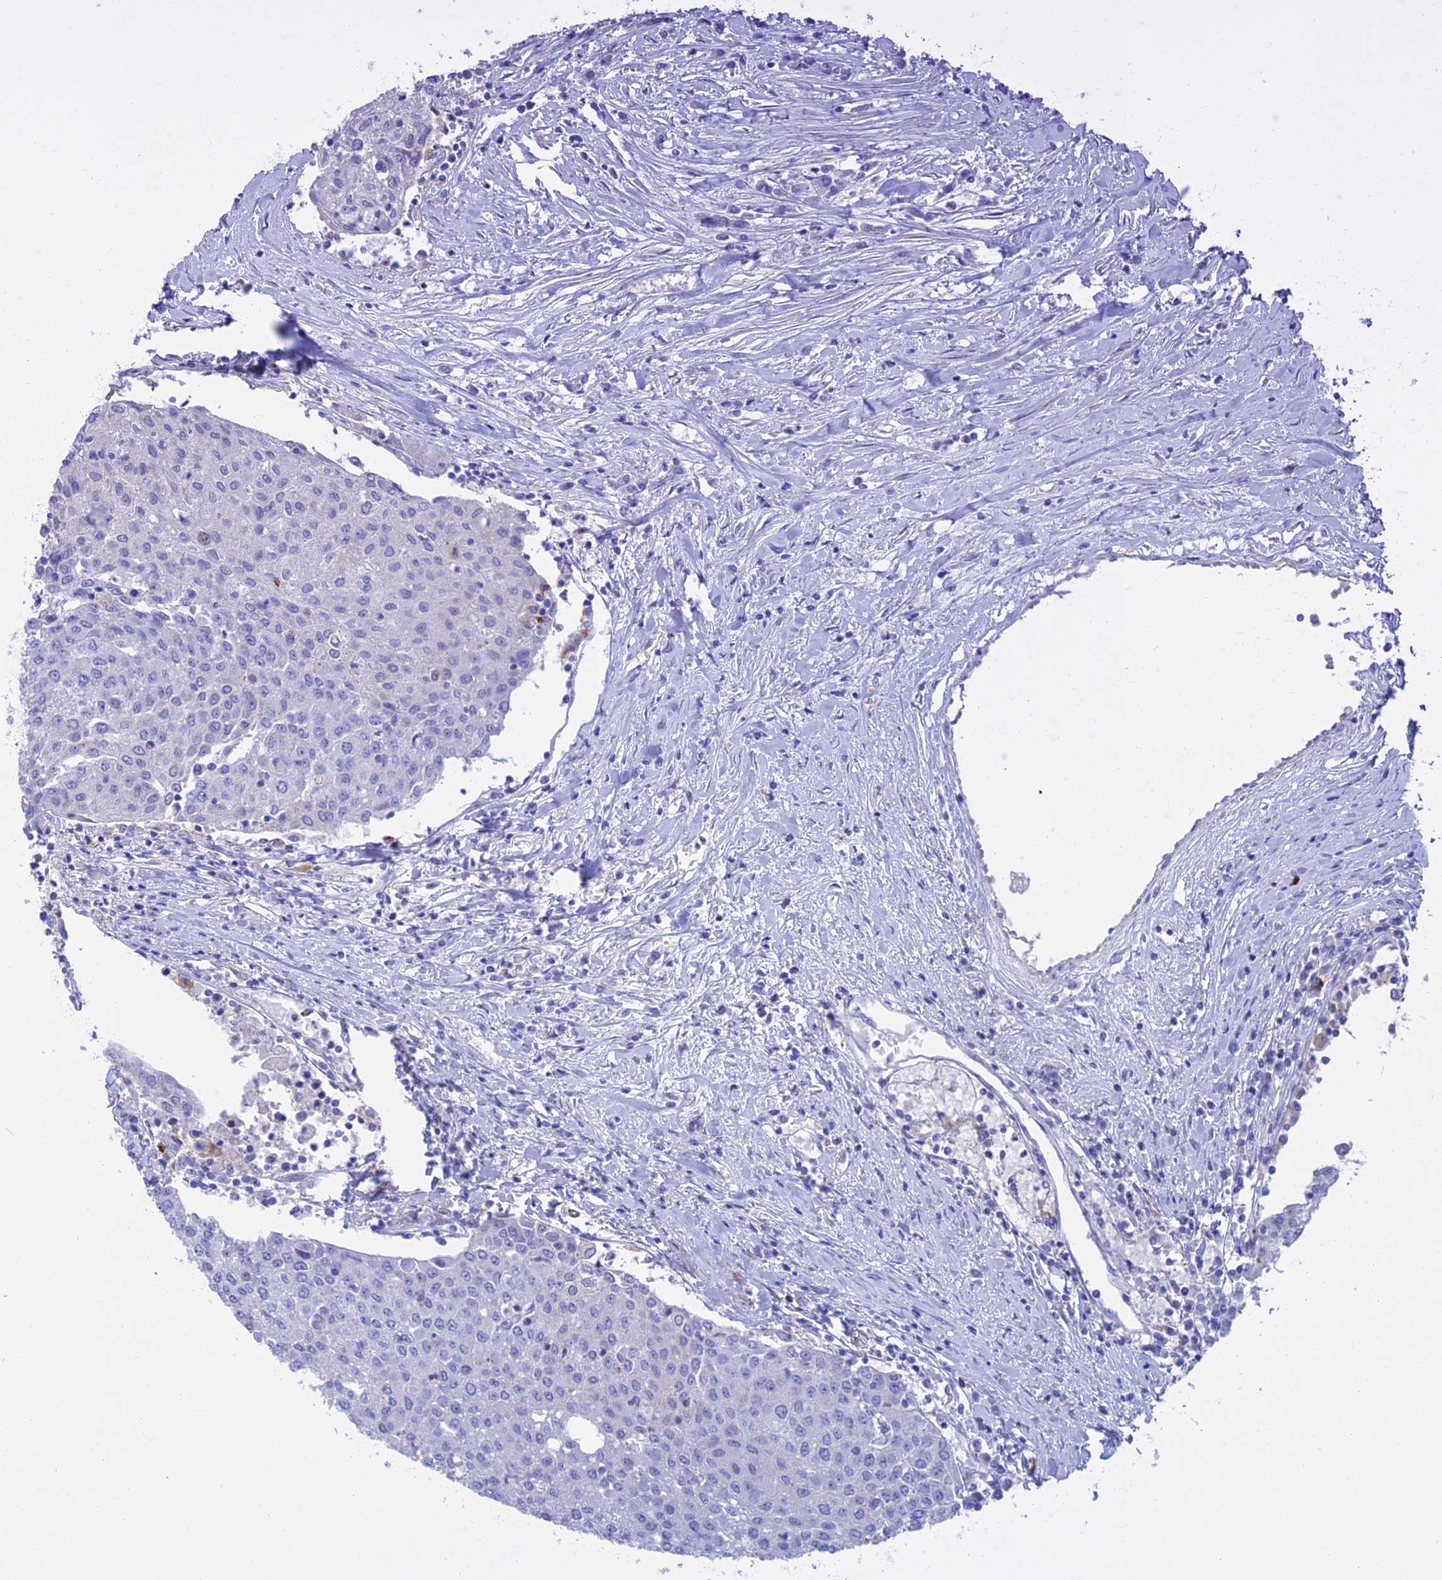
{"staining": {"intensity": "negative", "quantity": "none", "location": "none"}, "tissue": "urothelial cancer", "cell_type": "Tumor cells", "image_type": "cancer", "snomed": [{"axis": "morphology", "description": "Urothelial carcinoma, High grade"}, {"axis": "topography", "description": "Urinary bladder"}], "caption": "An immunohistochemistry photomicrograph of urothelial carcinoma (high-grade) is shown. There is no staining in tumor cells of urothelial carcinoma (high-grade).", "gene": "SLC2A6", "patient": {"sex": "female", "age": 85}}